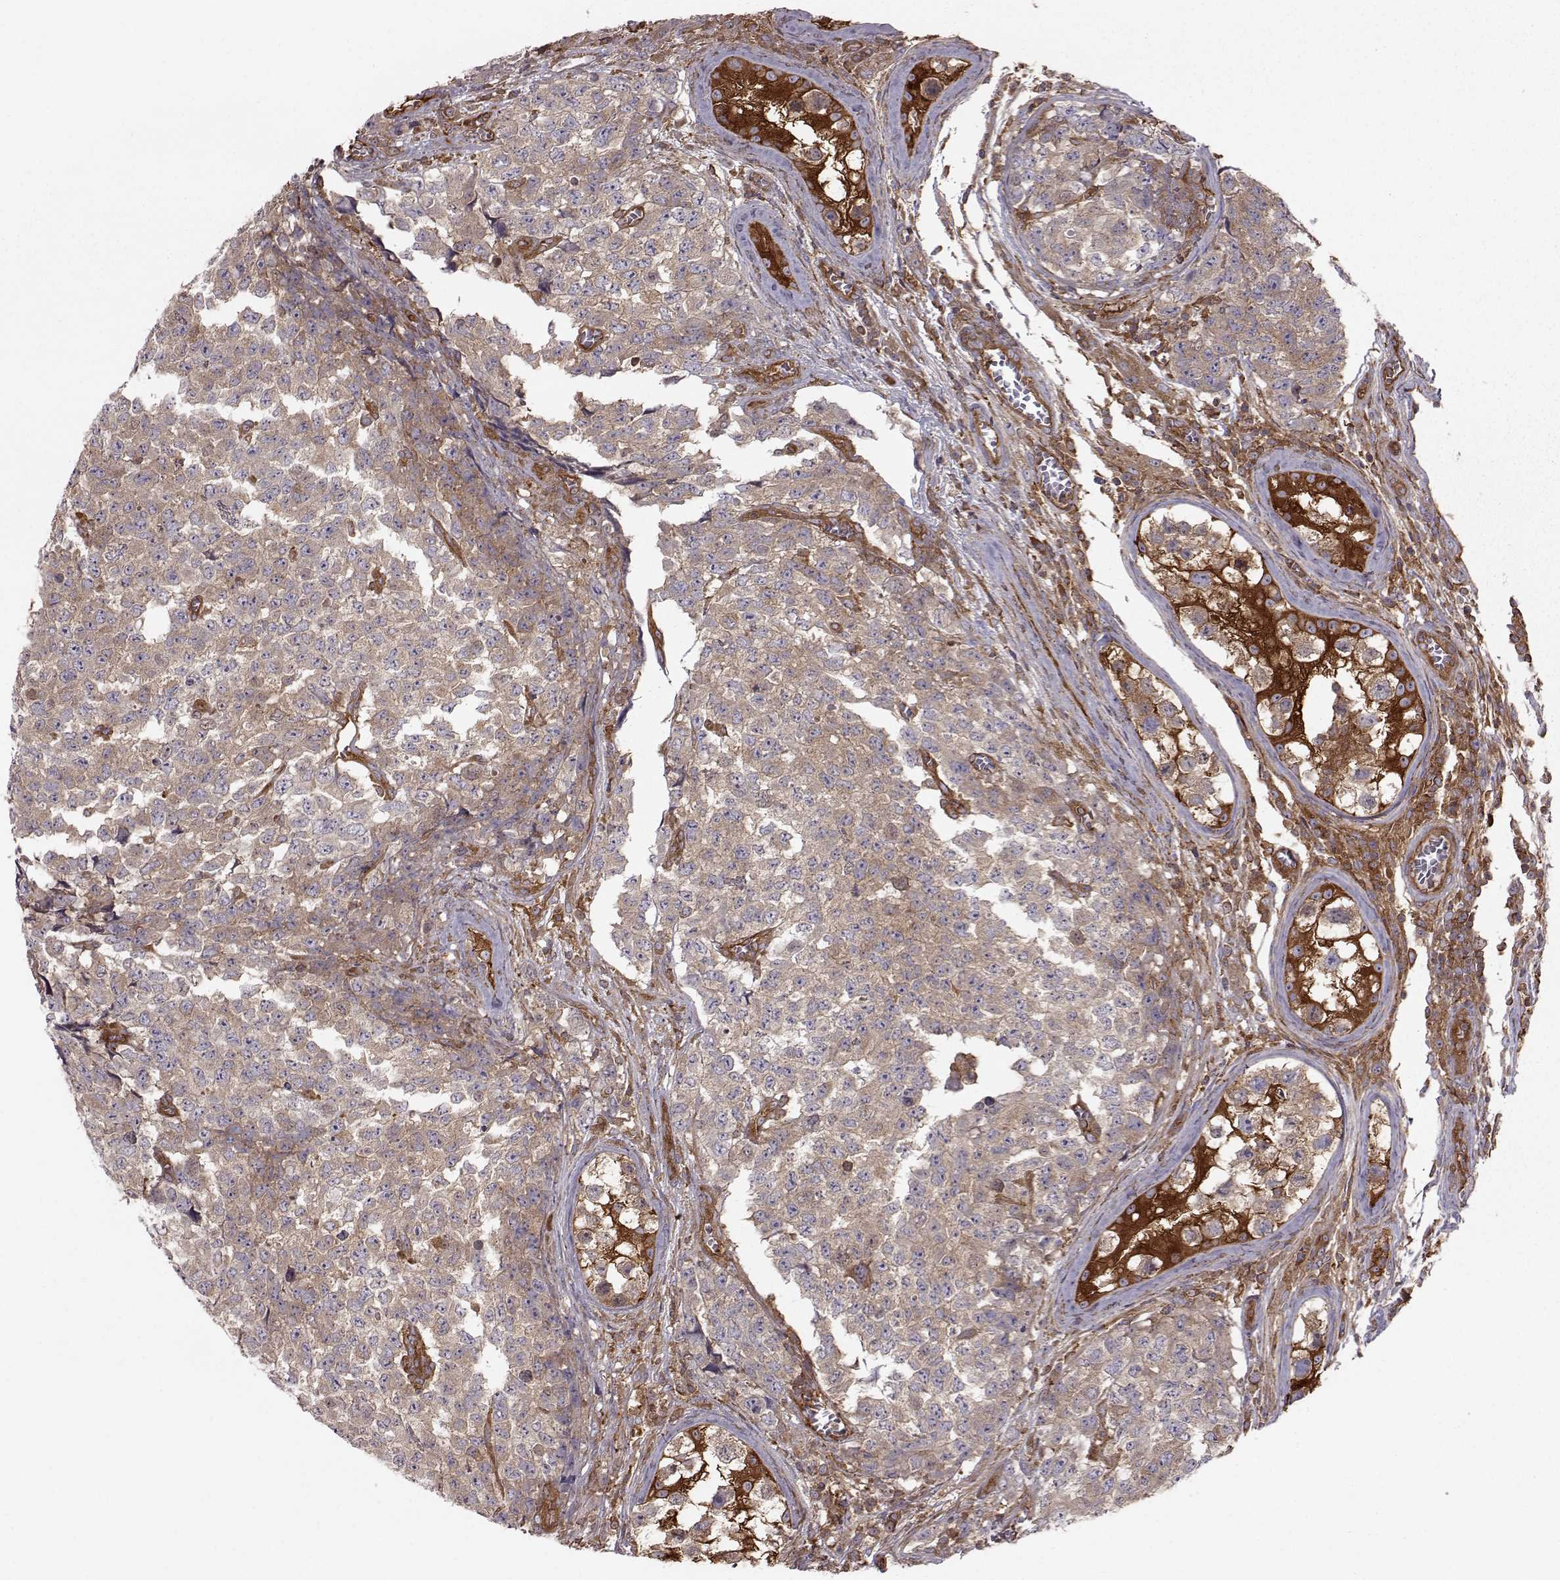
{"staining": {"intensity": "weak", "quantity": ">75%", "location": "cytoplasmic/membranous"}, "tissue": "testis cancer", "cell_type": "Tumor cells", "image_type": "cancer", "snomed": [{"axis": "morphology", "description": "Carcinoma, Embryonal, NOS"}, {"axis": "topography", "description": "Testis"}], "caption": "Weak cytoplasmic/membranous protein expression is identified in approximately >75% of tumor cells in testis cancer.", "gene": "RABGAP1", "patient": {"sex": "male", "age": 23}}